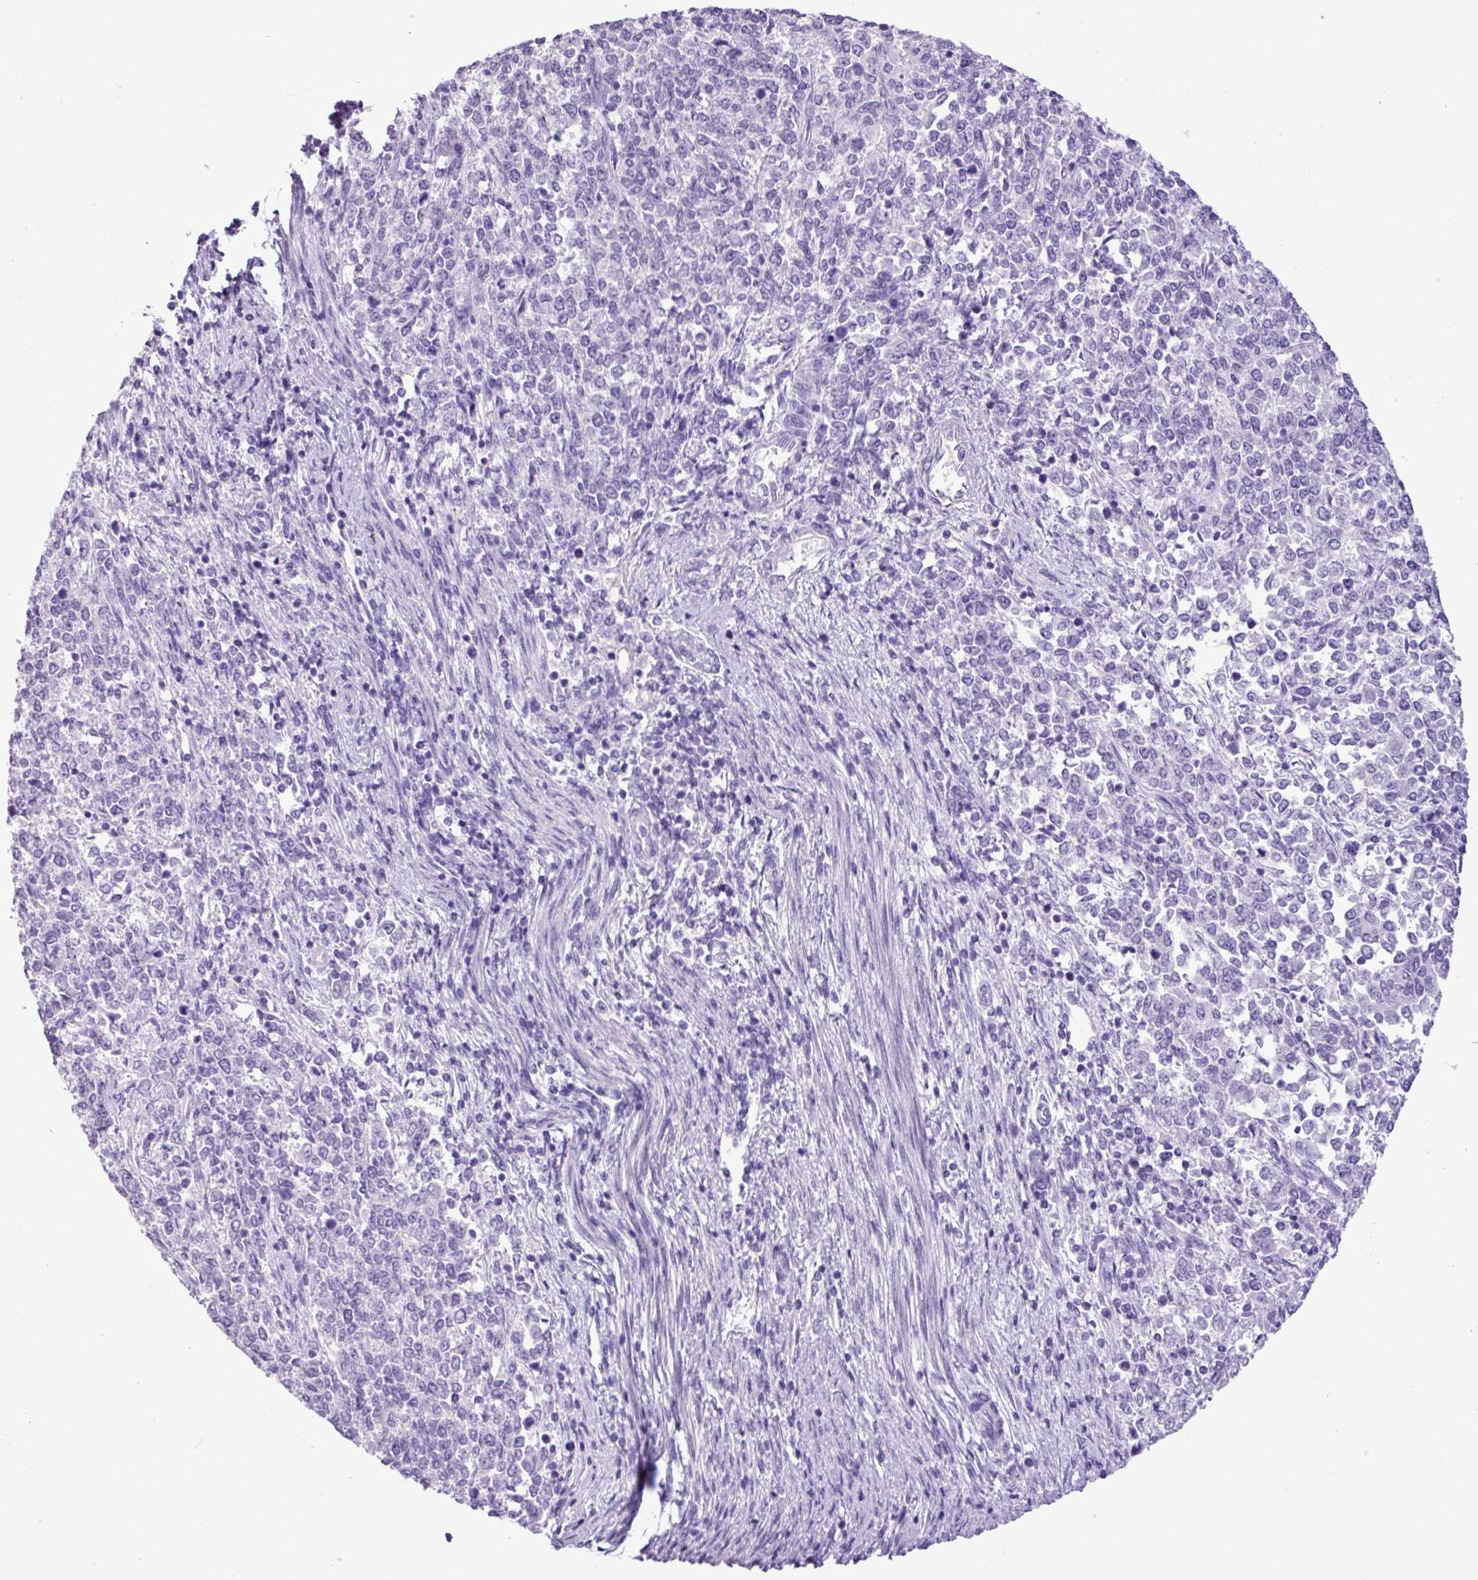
{"staining": {"intensity": "negative", "quantity": "none", "location": "none"}, "tissue": "endometrial cancer", "cell_type": "Tumor cells", "image_type": "cancer", "snomed": [{"axis": "morphology", "description": "Adenocarcinoma, NOS"}, {"axis": "topography", "description": "Endometrium"}], "caption": "High magnification brightfield microscopy of endometrial cancer (adenocarcinoma) stained with DAB (brown) and counterstained with hematoxylin (blue): tumor cells show no significant positivity. (DAB (3,3'-diaminobenzidine) immunohistochemistry (IHC), high magnification).", "gene": "ZSCAN5A", "patient": {"sex": "female", "age": 50}}